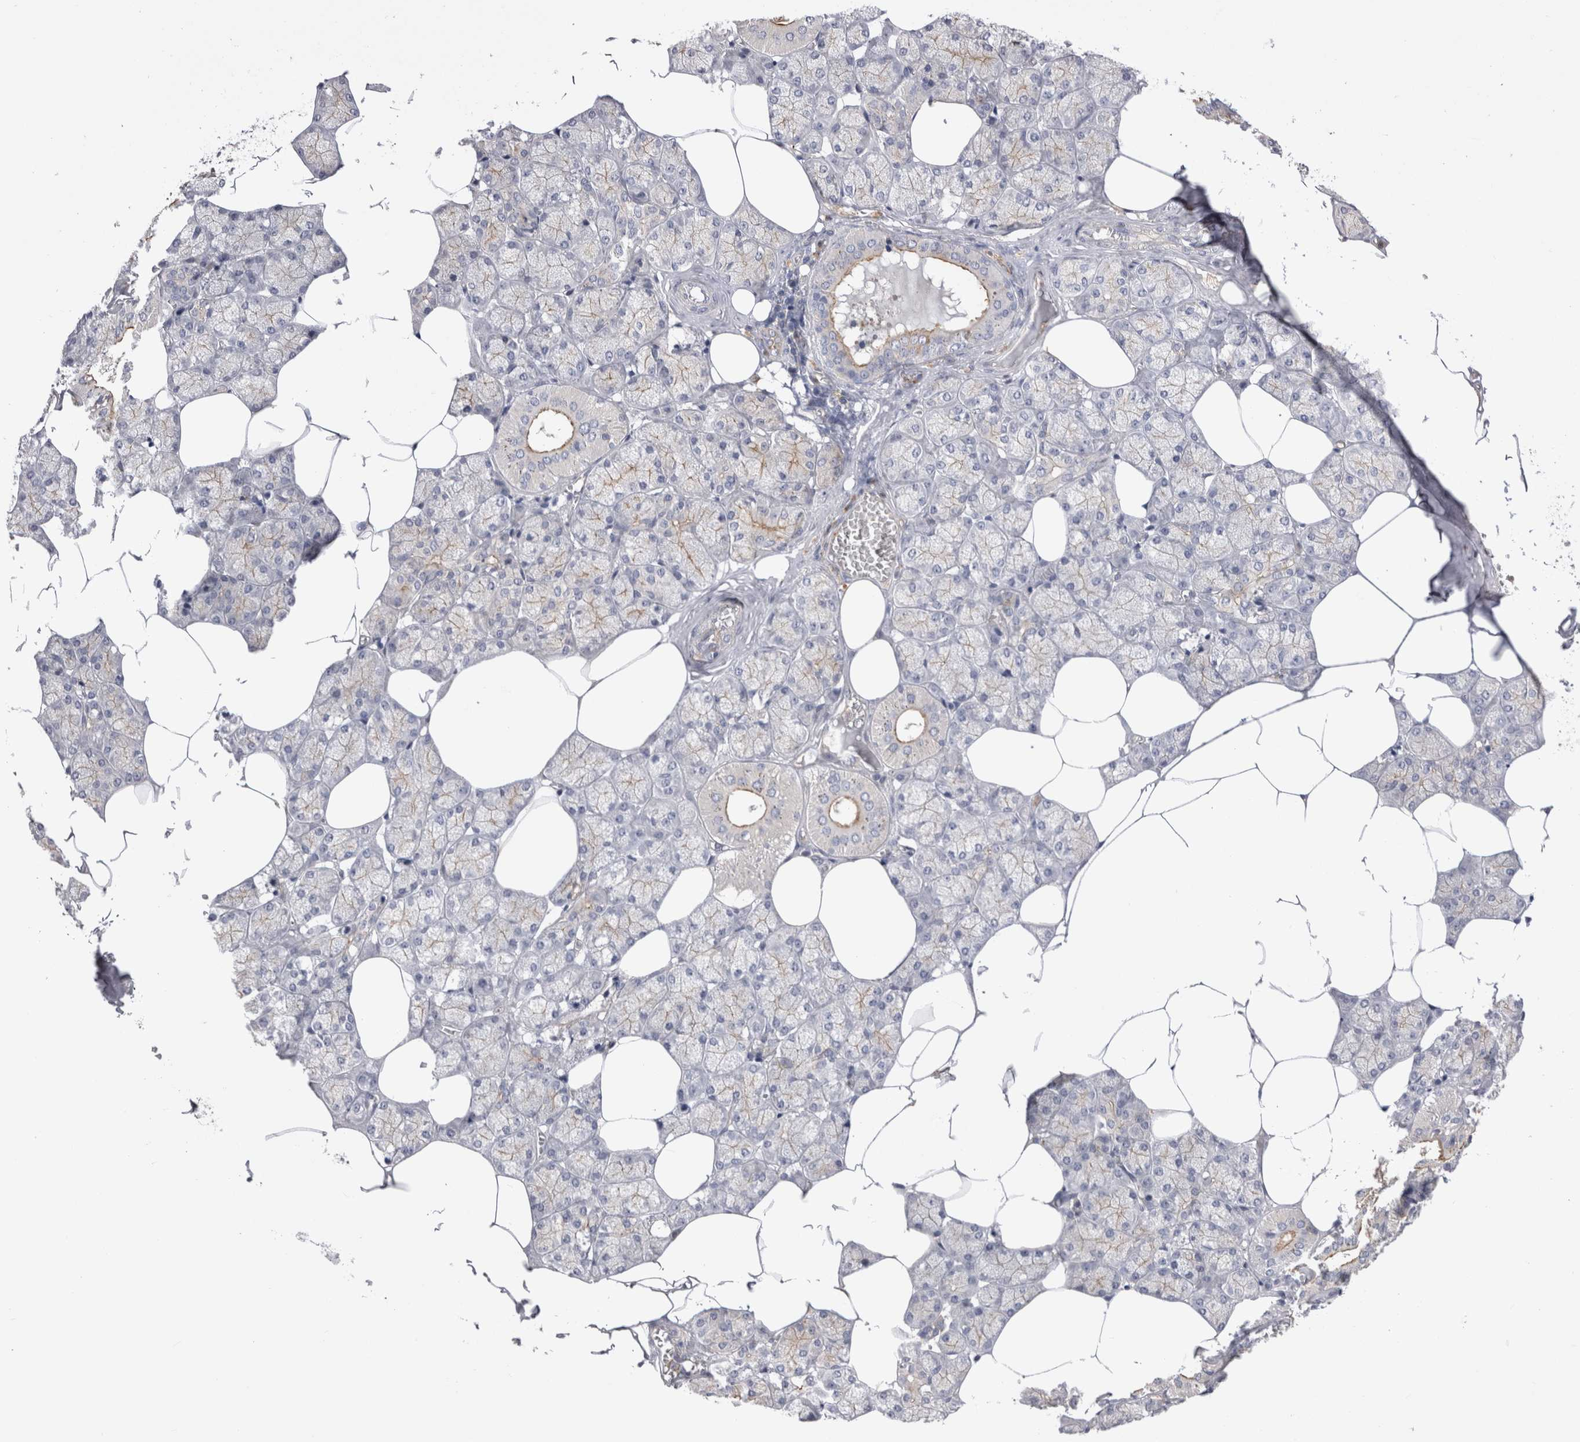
{"staining": {"intensity": "moderate", "quantity": "25%-75%", "location": "cytoplasmic/membranous"}, "tissue": "salivary gland", "cell_type": "Glandular cells", "image_type": "normal", "snomed": [{"axis": "morphology", "description": "Normal tissue, NOS"}, {"axis": "topography", "description": "Salivary gland"}], "caption": "The photomicrograph shows immunohistochemical staining of benign salivary gland. There is moderate cytoplasmic/membranous positivity is identified in about 25%-75% of glandular cells. Immunohistochemistry (ihc) stains the protein of interest in brown and the nuclei are stained blue.", "gene": "RAB11FIP1", "patient": {"sex": "male", "age": 62}}